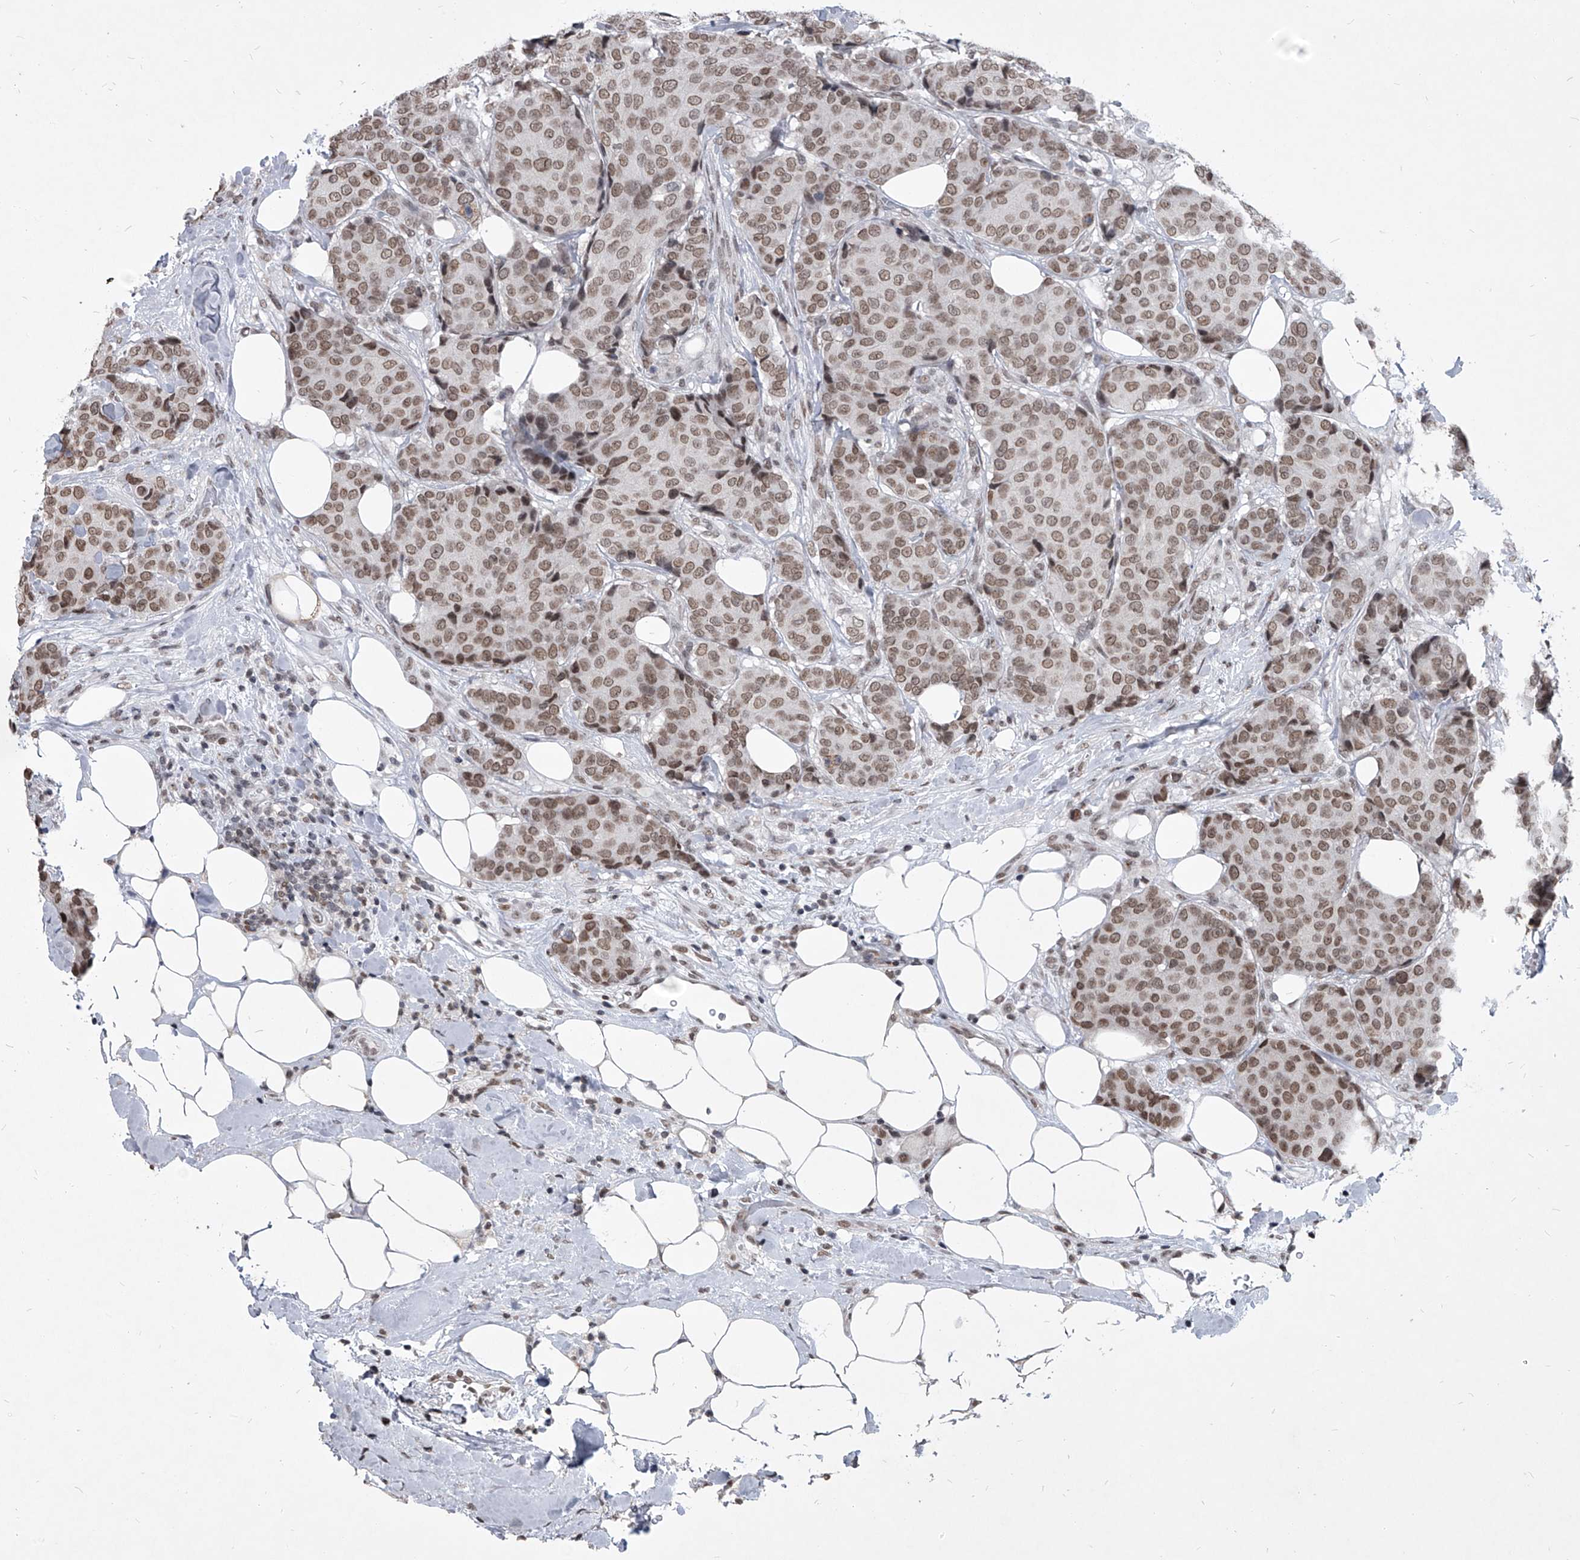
{"staining": {"intensity": "moderate", "quantity": ">75%", "location": "nuclear"}, "tissue": "breast cancer", "cell_type": "Tumor cells", "image_type": "cancer", "snomed": [{"axis": "morphology", "description": "Duct carcinoma"}, {"axis": "topography", "description": "Breast"}], "caption": "Immunohistochemistry of human breast cancer displays medium levels of moderate nuclear expression in about >75% of tumor cells.", "gene": "PPIL4", "patient": {"sex": "female", "age": 75}}